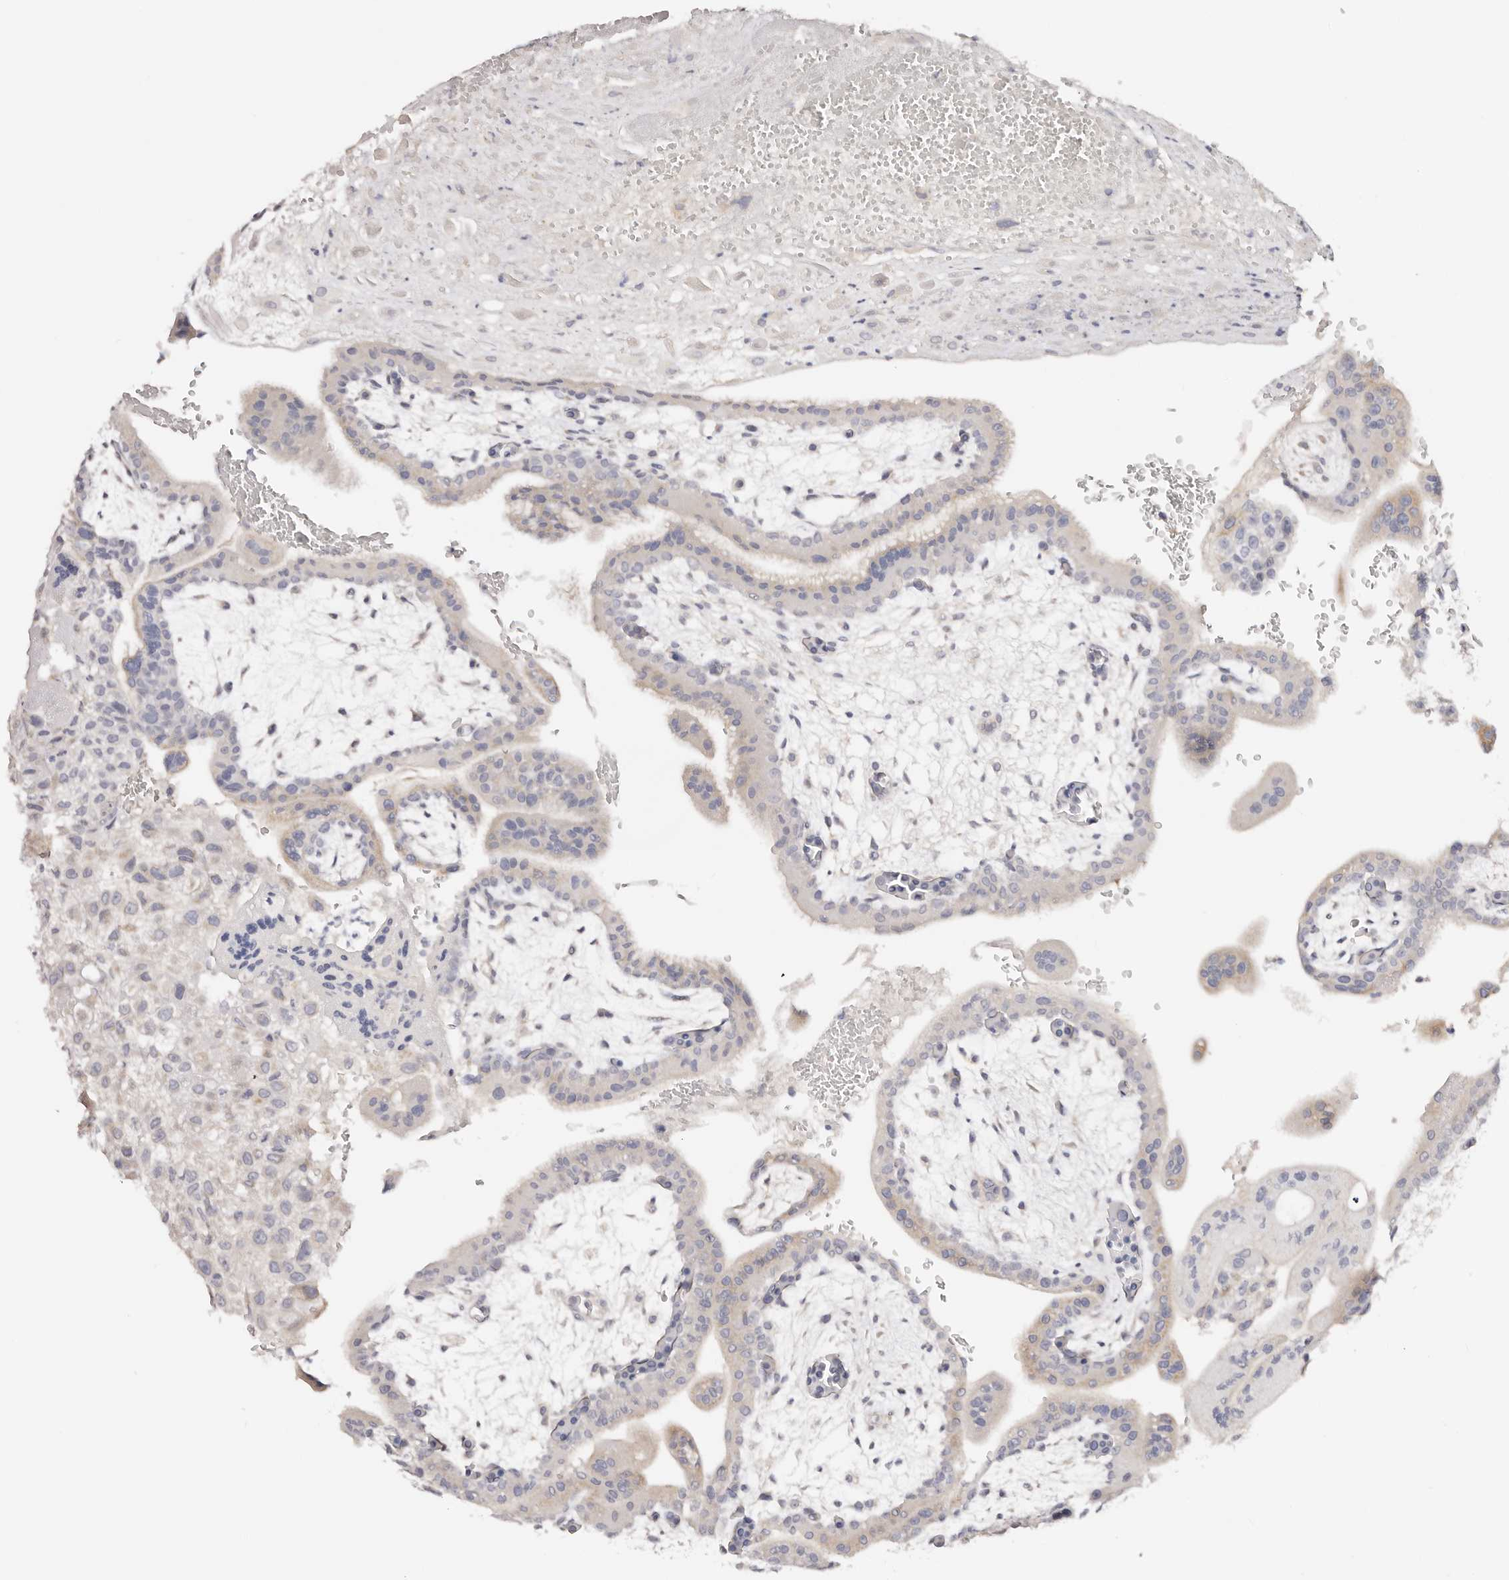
{"staining": {"intensity": "negative", "quantity": "none", "location": "none"}, "tissue": "placenta", "cell_type": "Decidual cells", "image_type": "normal", "snomed": [{"axis": "morphology", "description": "Normal tissue, NOS"}, {"axis": "topography", "description": "Placenta"}], "caption": "The immunohistochemistry (IHC) photomicrograph has no significant staining in decidual cells of placenta. (Stains: DAB immunohistochemistry with hematoxylin counter stain, Microscopy: brightfield microscopy at high magnification).", "gene": "DNASE1", "patient": {"sex": "female", "age": 35}}